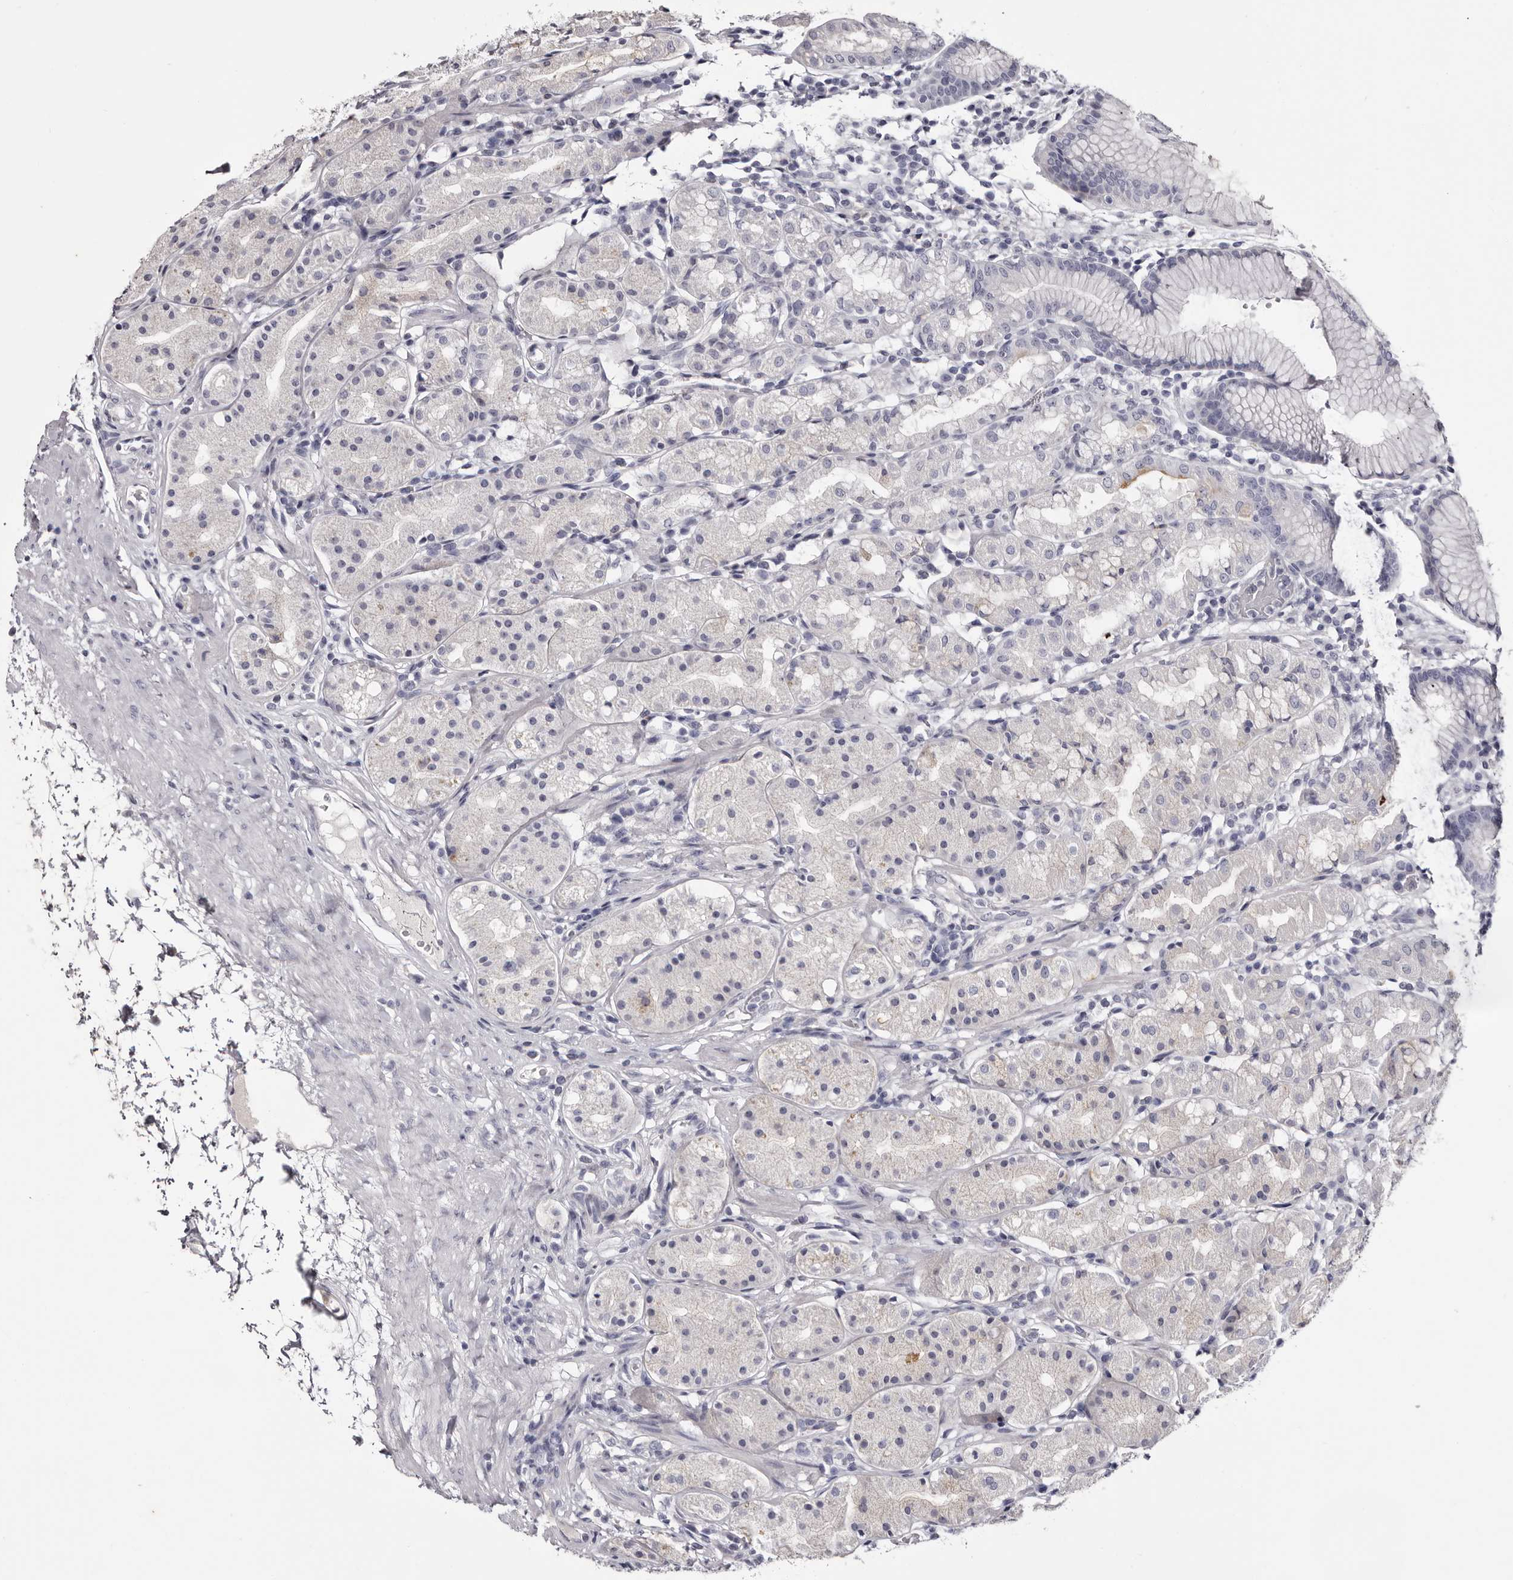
{"staining": {"intensity": "negative", "quantity": "none", "location": "none"}, "tissue": "stomach", "cell_type": "Glandular cells", "image_type": "normal", "snomed": [{"axis": "morphology", "description": "Normal tissue, NOS"}, {"axis": "topography", "description": "Stomach, lower"}], "caption": "Human stomach stained for a protein using immunohistochemistry exhibits no positivity in glandular cells.", "gene": "CA6", "patient": {"sex": "female", "age": 56}}